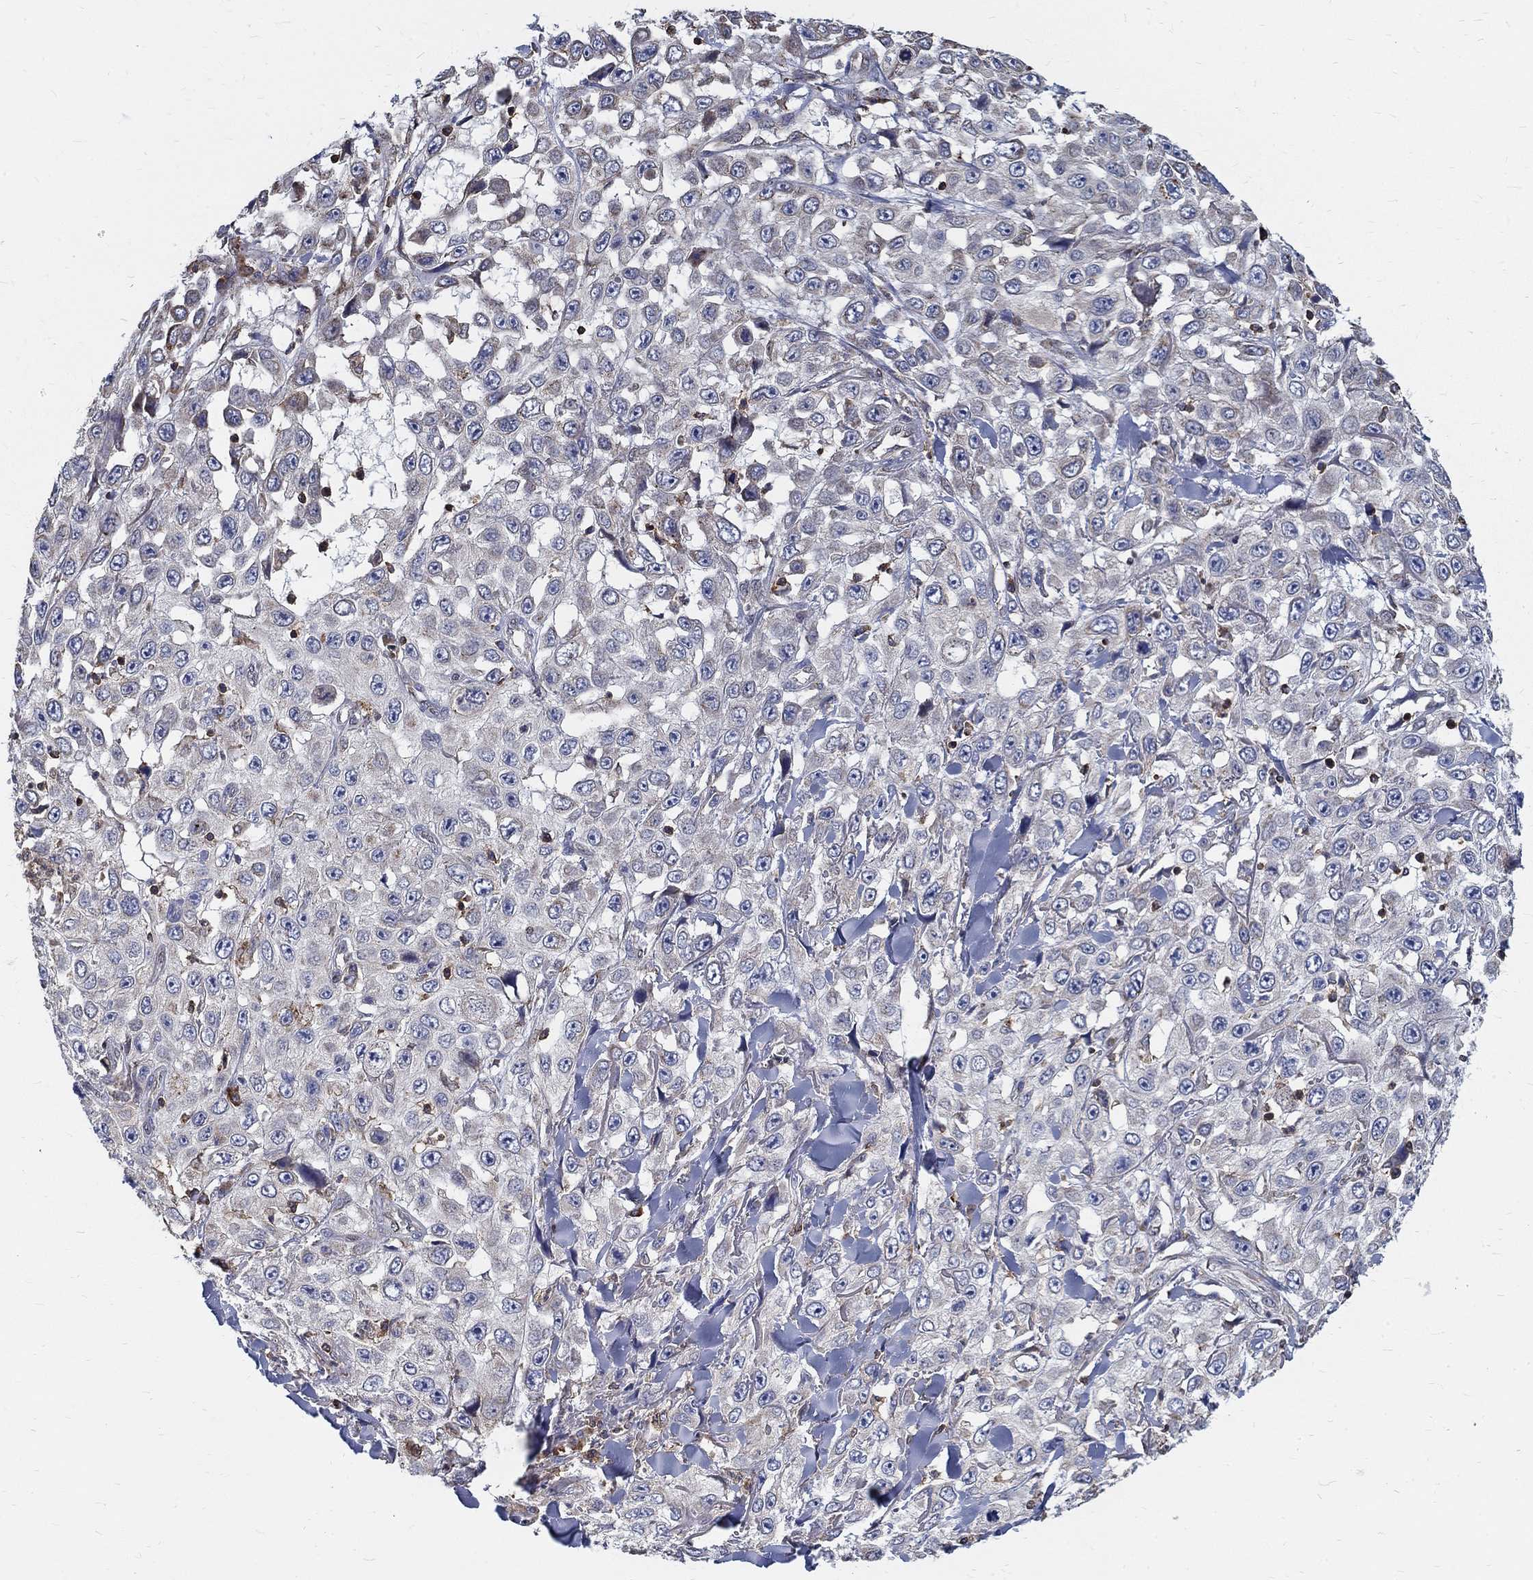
{"staining": {"intensity": "negative", "quantity": "none", "location": "none"}, "tissue": "skin cancer", "cell_type": "Tumor cells", "image_type": "cancer", "snomed": [{"axis": "morphology", "description": "Squamous cell carcinoma, NOS"}, {"axis": "topography", "description": "Skin"}], "caption": "A micrograph of skin squamous cell carcinoma stained for a protein displays no brown staining in tumor cells.", "gene": "AGAP2", "patient": {"sex": "male", "age": 82}}